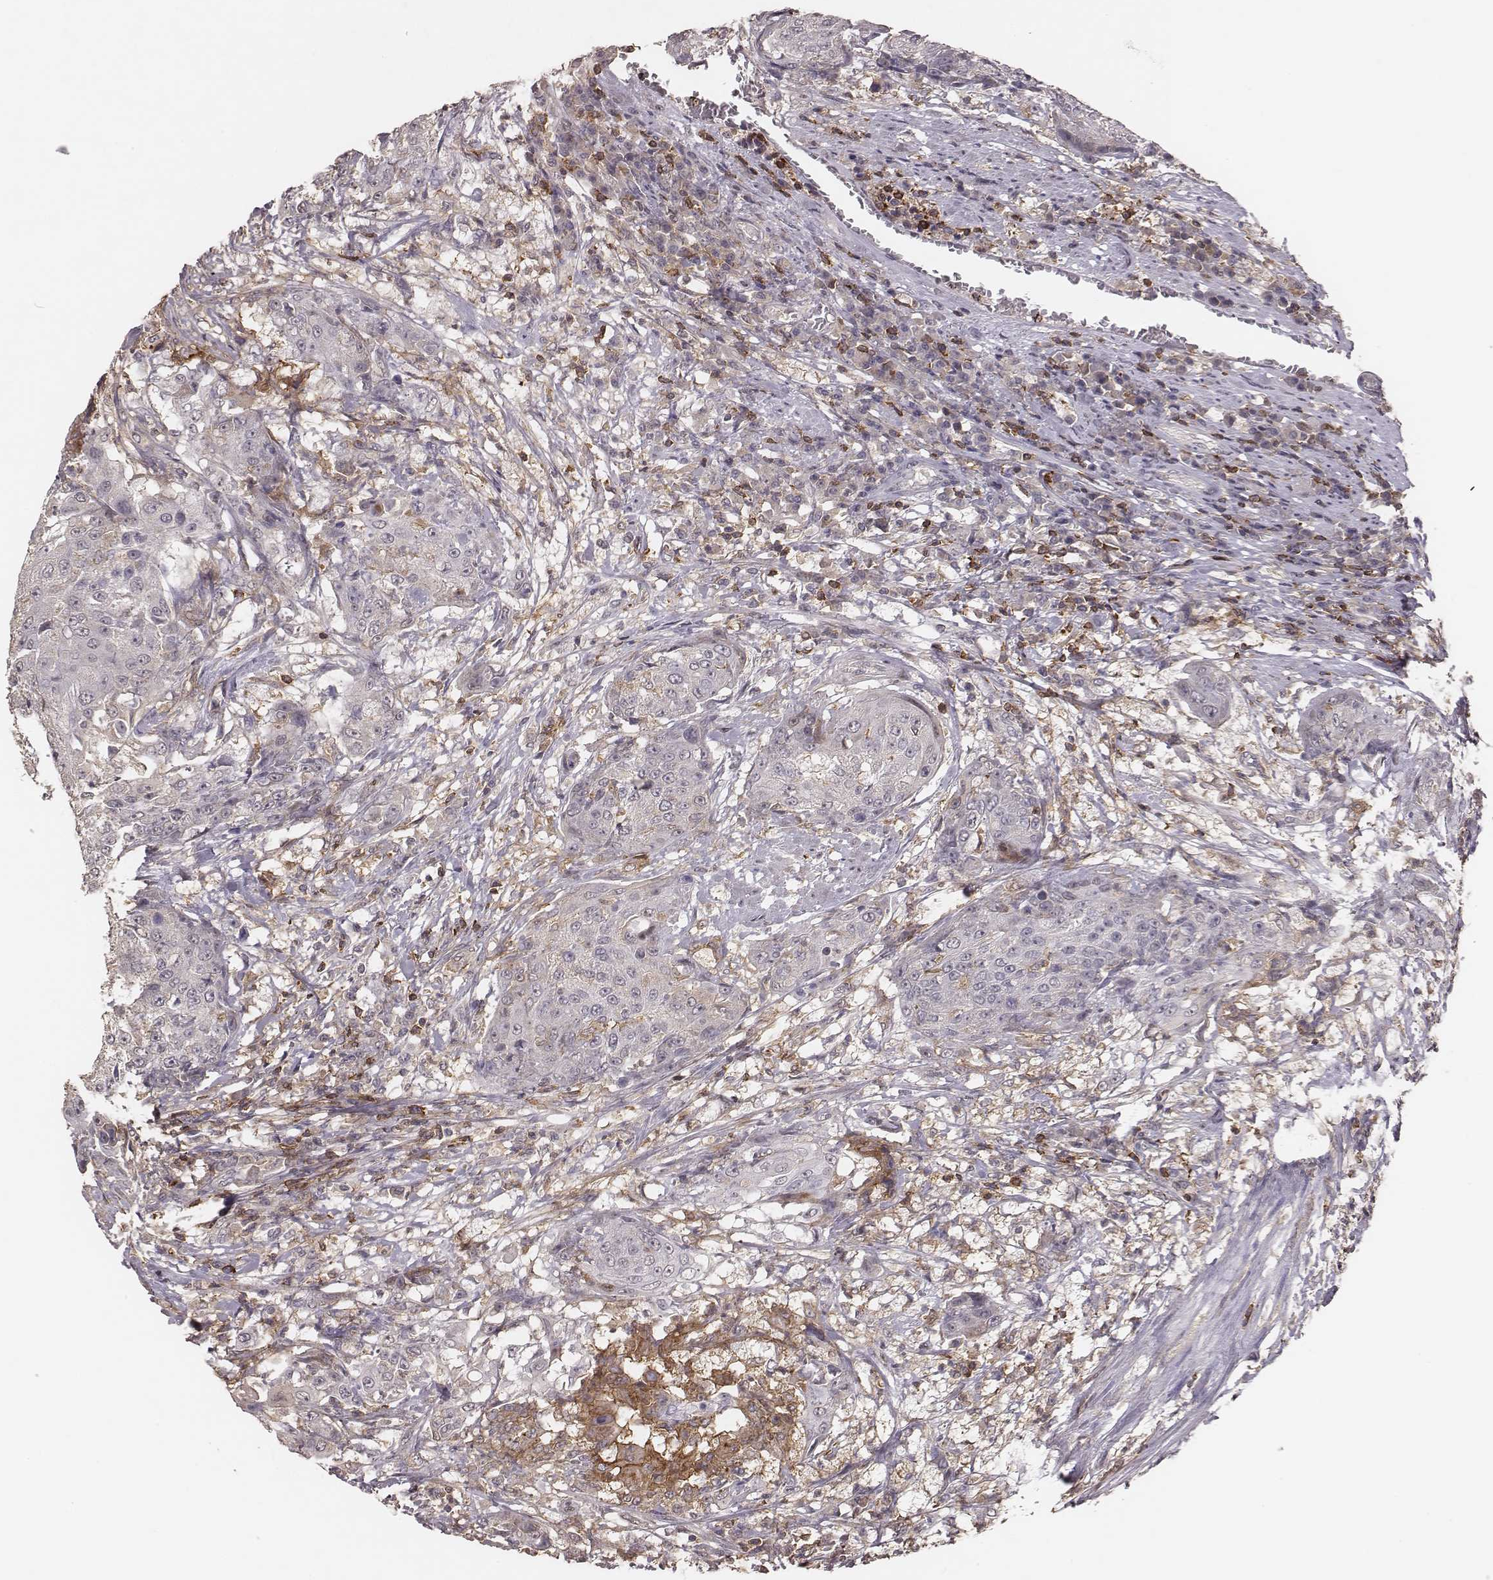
{"staining": {"intensity": "negative", "quantity": "none", "location": "none"}, "tissue": "urothelial cancer", "cell_type": "Tumor cells", "image_type": "cancer", "snomed": [{"axis": "morphology", "description": "Urothelial carcinoma, High grade"}, {"axis": "topography", "description": "Urinary bladder"}], "caption": "Human high-grade urothelial carcinoma stained for a protein using IHC displays no expression in tumor cells.", "gene": "PILRA", "patient": {"sex": "female", "age": 63}}